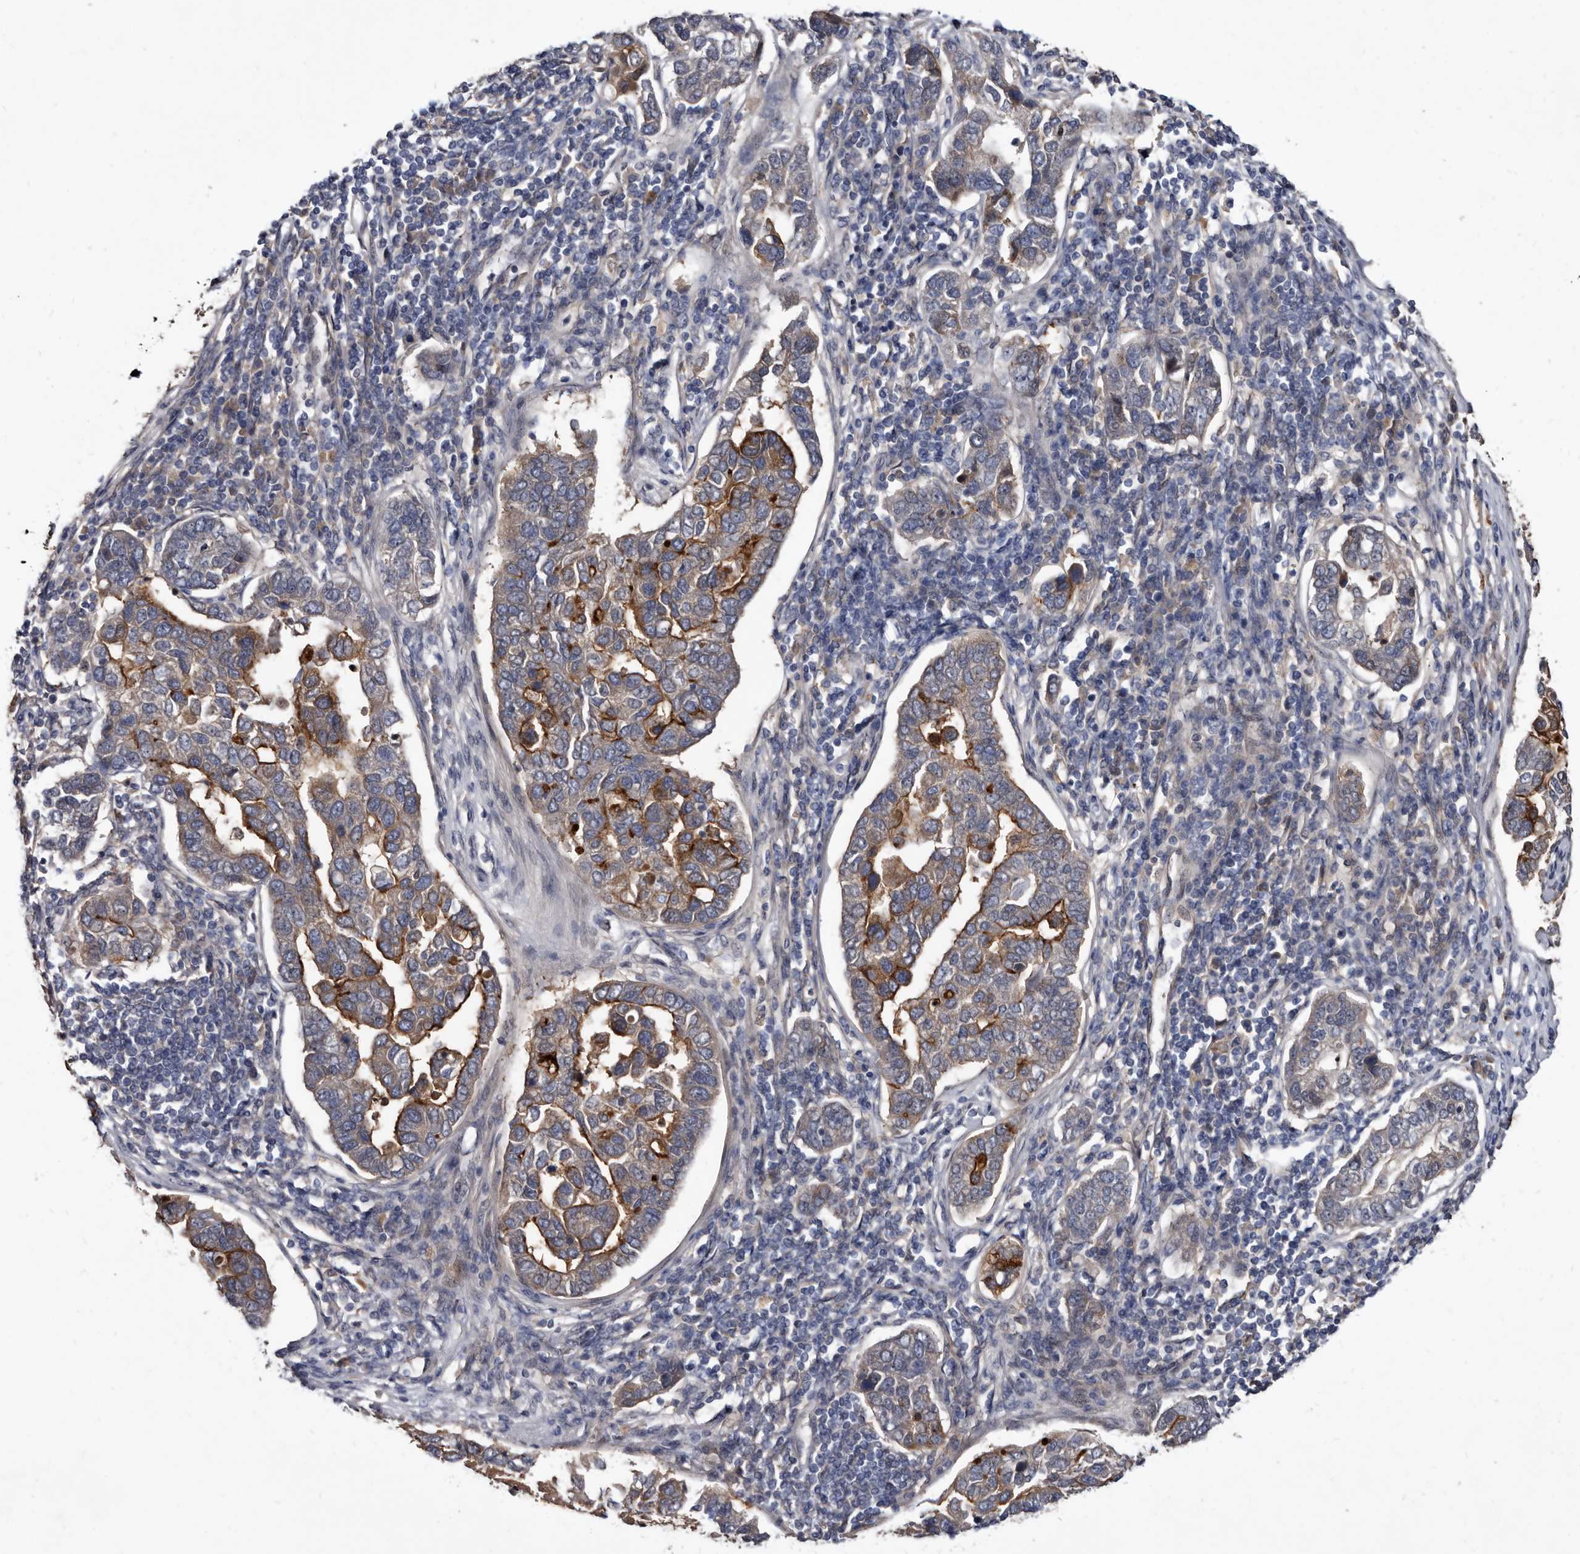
{"staining": {"intensity": "moderate", "quantity": "25%-75%", "location": "cytoplasmic/membranous"}, "tissue": "pancreatic cancer", "cell_type": "Tumor cells", "image_type": "cancer", "snomed": [{"axis": "morphology", "description": "Adenocarcinoma, NOS"}, {"axis": "topography", "description": "Pancreas"}], "caption": "About 25%-75% of tumor cells in human adenocarcinoma (pancreatic) show moderate cytoplasmic/membranous protein positivity as visualized by brown immunohistochemical staining.", "gene": "PROM1", "patient": {"sex": "female", "age": 61}}